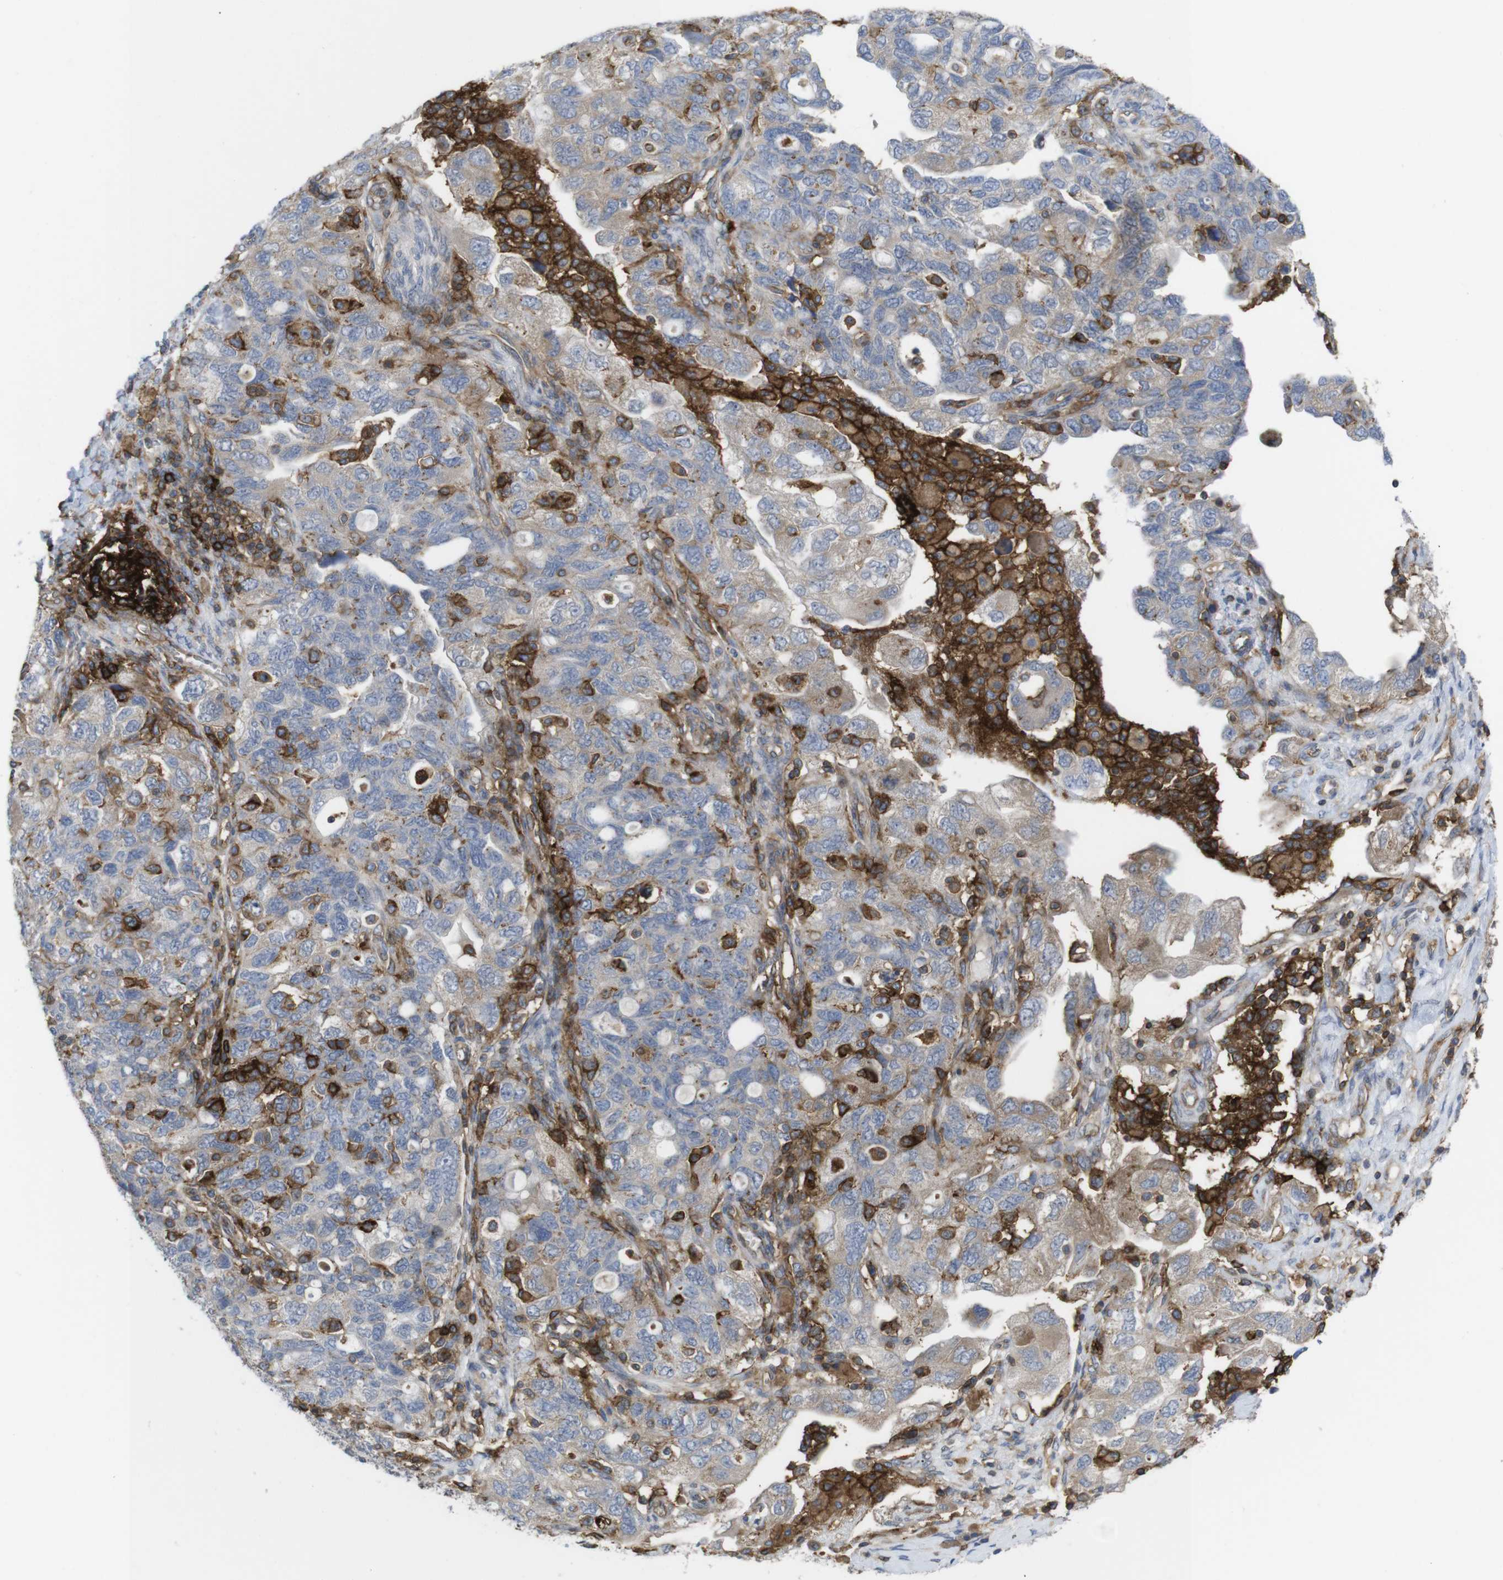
{"staining": {"intensity": "weak", "quantity": "<25%", "location": "cytoplasmic/membranous"}, "tissue": "ovarian cancer", "cell_type": "Tumor cells", "image_type": "cancer", "snomed": [{"axis": "morphology", "description": "Carcinoma, NOS"}, {"axis": "morphology", "description": "Cystadenocarcinoma, serous, NOS"}, {"axis": "topography", "description": "Ovary"}], "caption": "This is an IHC image of ovarian carcinoma. There is no staining in tumor cells.", "gene": "CCR6", "patient": {"sex": "female", "age": 69}}